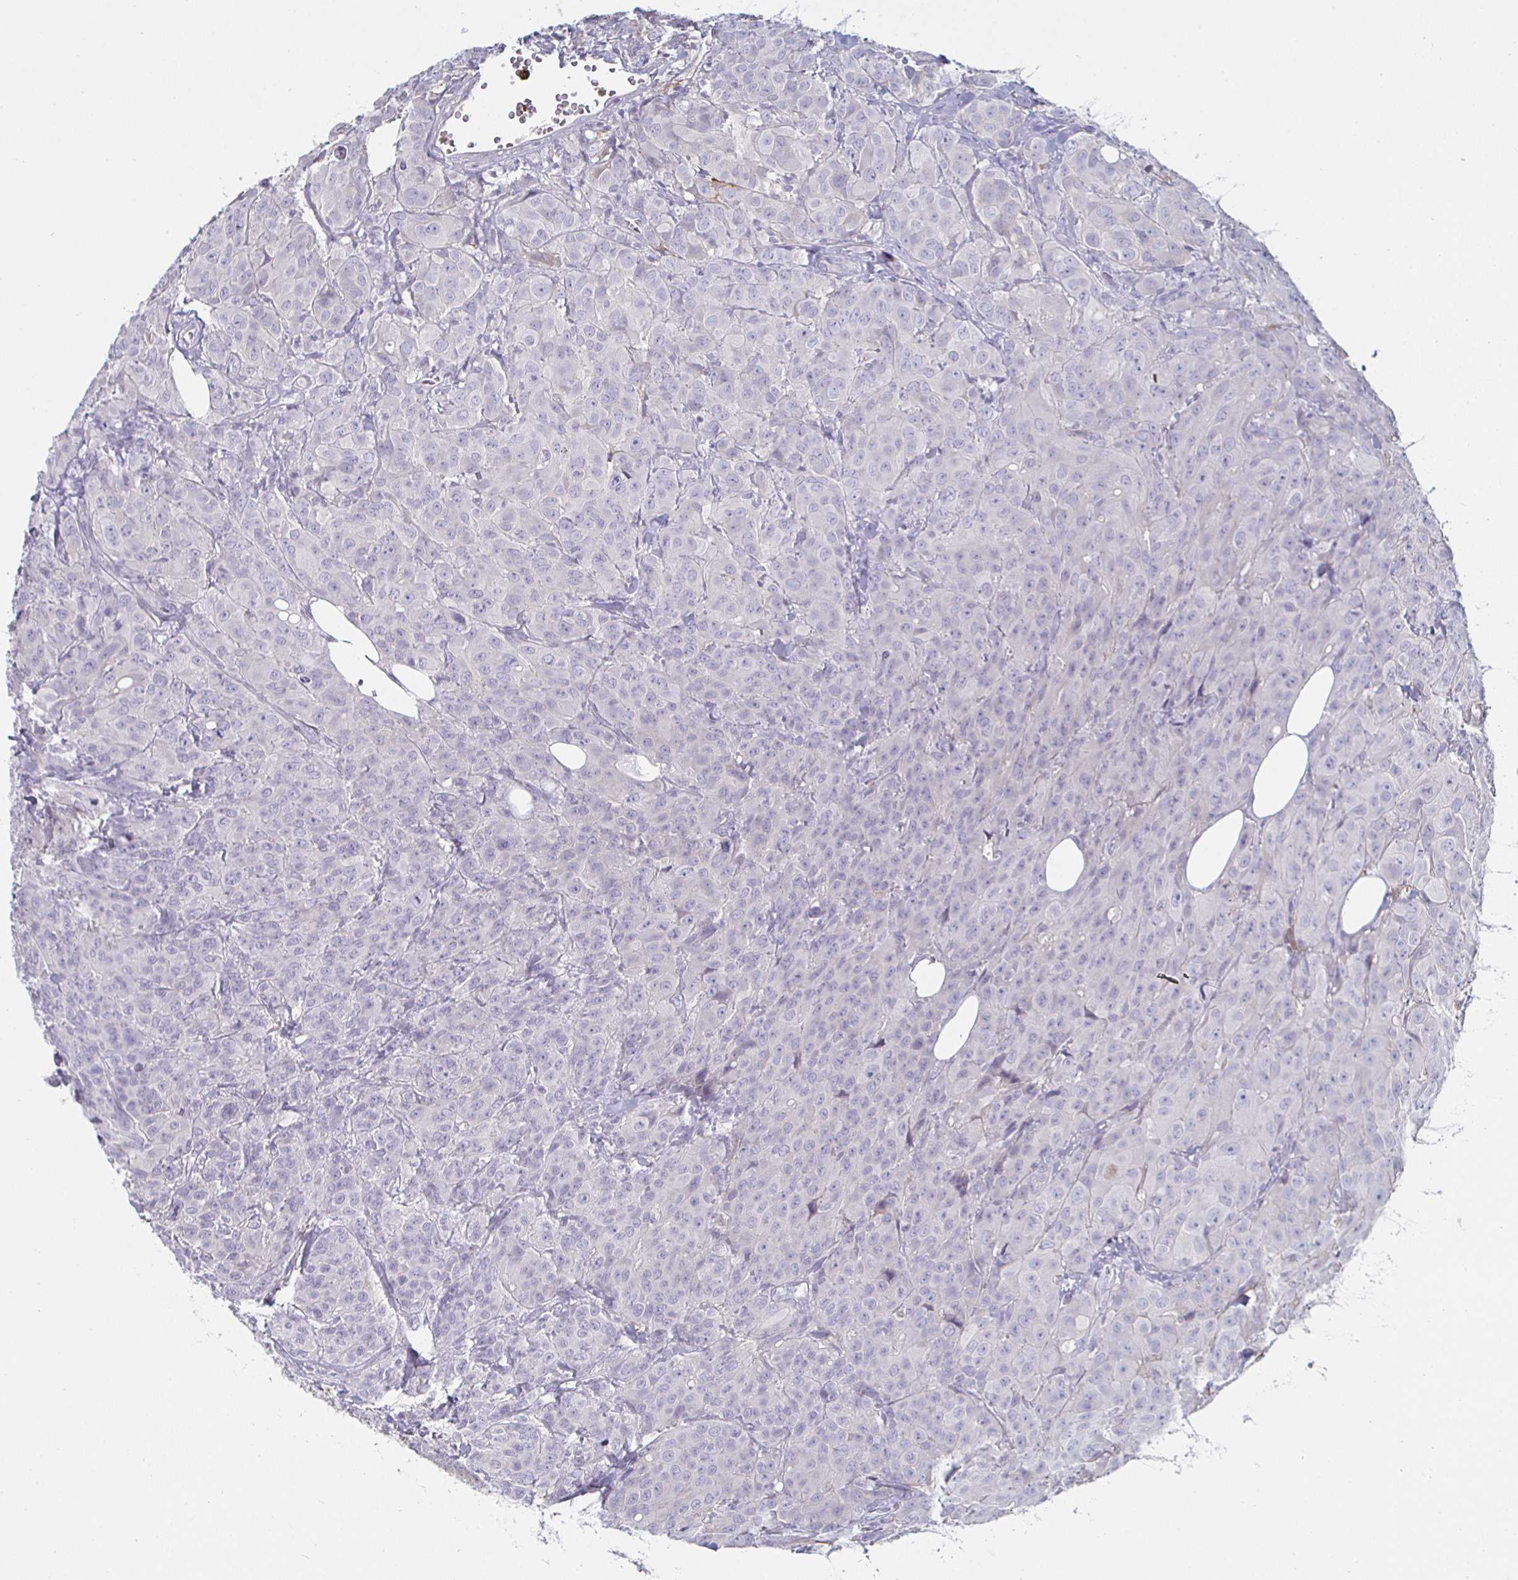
{"staining": {"intensity": "negative", "quantity": "none", "location": "none"}, "tissue": "breast cancer", "cell_type": "Tumor cells", "image_type": "cancer", "snomed": [{"axis": "morphology", "description": "Normal tissue, NOS"}, {"axis": "morphology", "description": "Duct carcinoma"}, {"axis": "topography", "description": "Breast"}], "caption": "Human breast cancer (infiltrating ductal carcinoma) stained for a protein using immunohistochemistry reveals no staining in tumor cells.", "gene": "ENPP1", "patient": {"sex": "female", "age": 43}}